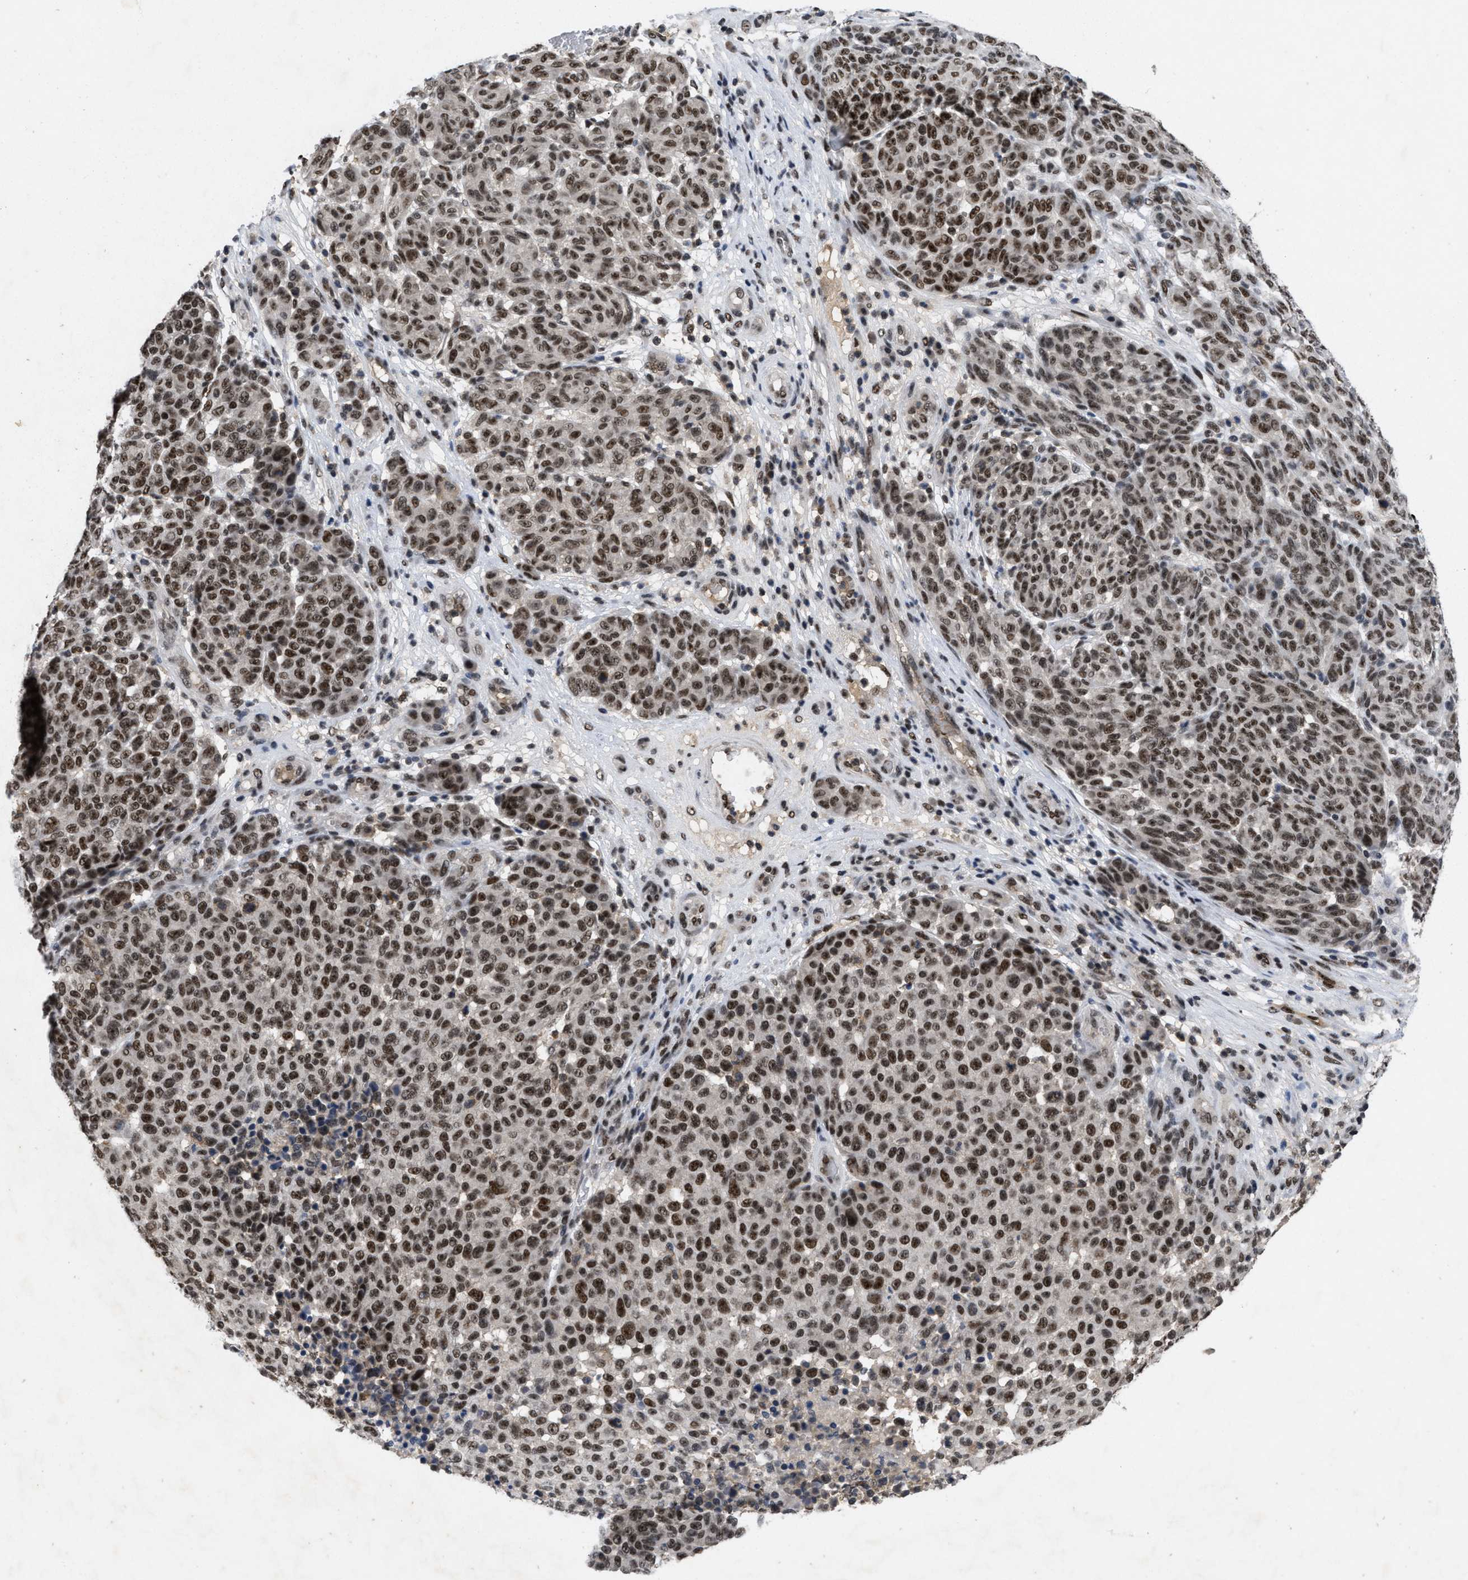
{"staining": {"intensity": "strong", "quantity": ">75%", "location": "nuclear"}, "tissue": "melanoma", "cell_type": "Tumor cells", "image_type": "cancer", "snomed": [{"axis": "morphology", "description": "Malignant melanoma, NOS"}, {"axis": "topography", "description": "Skin"}], "caption": "Immunohistochemical staining of human melanoma shows high levels of strong nuclear protein staining in about >75% of tumor cells. Immunohistochemistry (ihc) stains the protein of interest in brown and the nuclei are stained blue.", "gene": "ZNF346", "patient": {"sex": "male", "age": 59}}